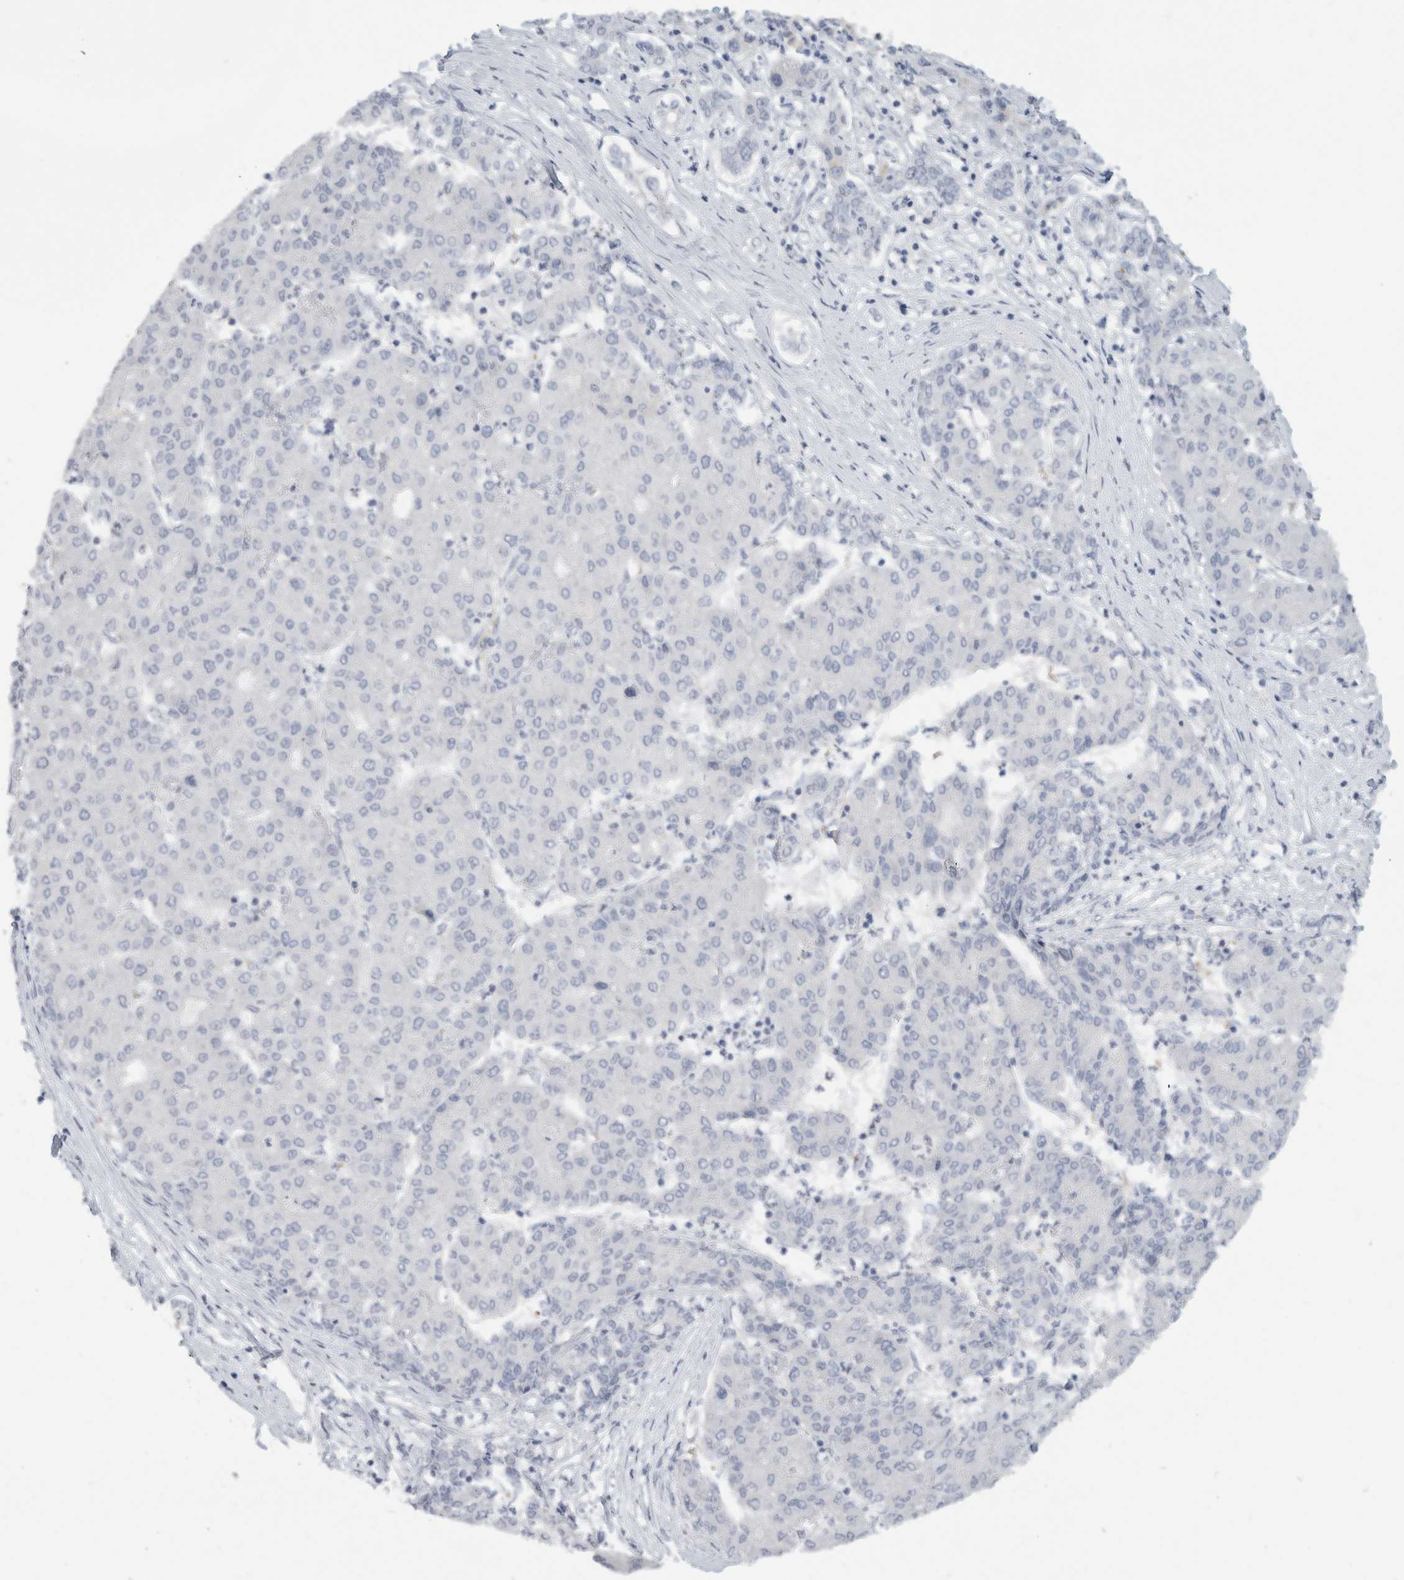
{"staining": {"intensity": "negative", "quantity": "none", "location": "none"}, "tissue": "liver cancer", "cell_type": "Tumor cells", "image_type": "cancer", "snomed": [{"axis": "morphology", "description": "Carcinoma, Hepatocellular, NOS"}, {"axis": "topography", "description": "Liver"}], "caption": "Human hepatocellular carcinoma (liver) stained for a protein using IHC reveals no positivity in tumor cells.", "gene": "FMR1NB", "patient": {"sex": "male", "age": 65}}